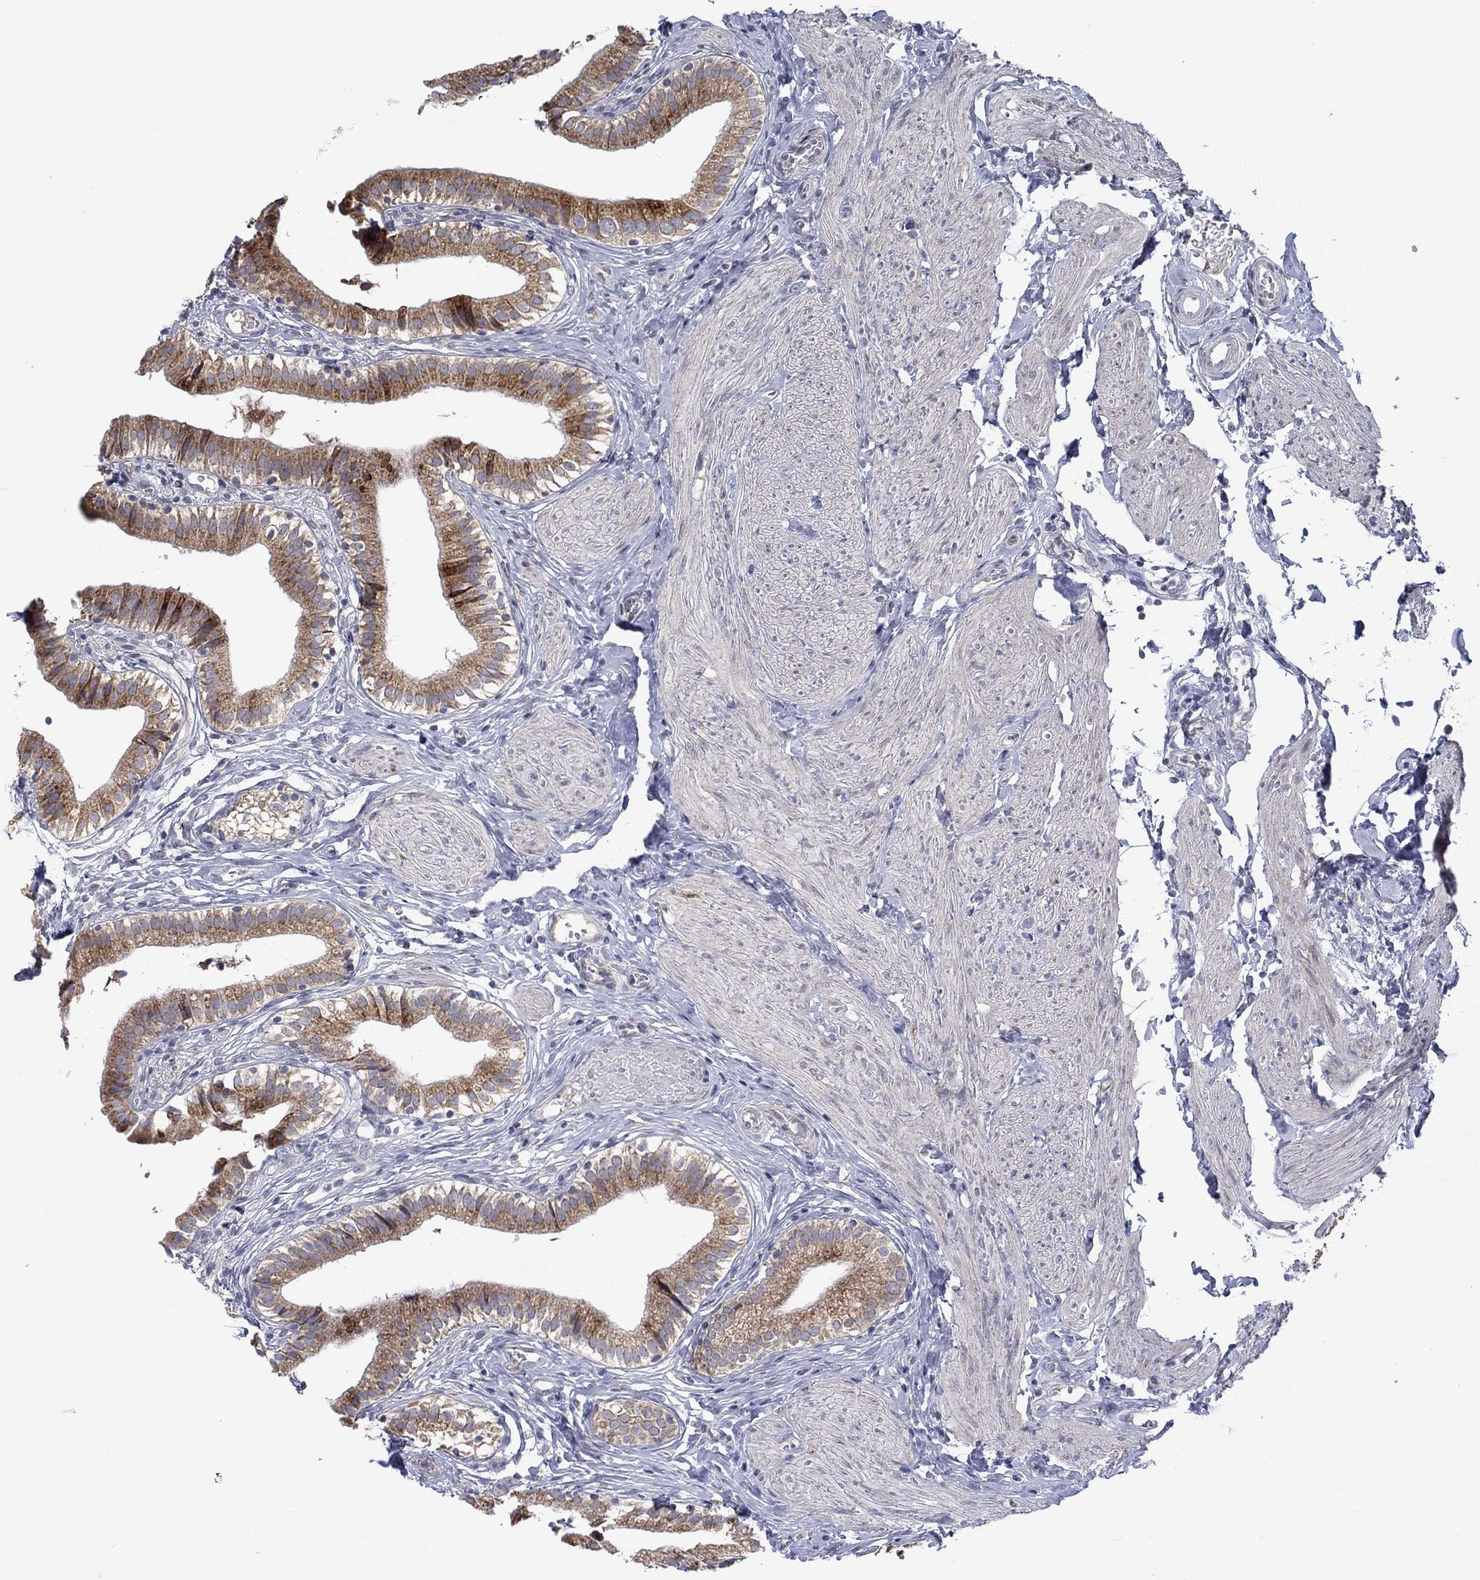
{"staining": {"intensity": "strong", "quantity": ">75%", "location": "cytoplasmic/membranous"}, "tissue": "gallbladder", "cell_type": "Glandular cells", "image_type": "normal", "snomed": [{"axis": "morphology", "description": "Normal tissue, NOS"}, {"axis": "topography", "description": "Gallbladder"}], "caption": "A brown stain labels strong cytoplasmic/membranous staining of a protein in glandular cells of benign human gallbladder. (Brightfield microscopy of DAB IHC at high magnification).", "gene": "KCNJ16", "patient": {"sex": "female", "age": 47}}